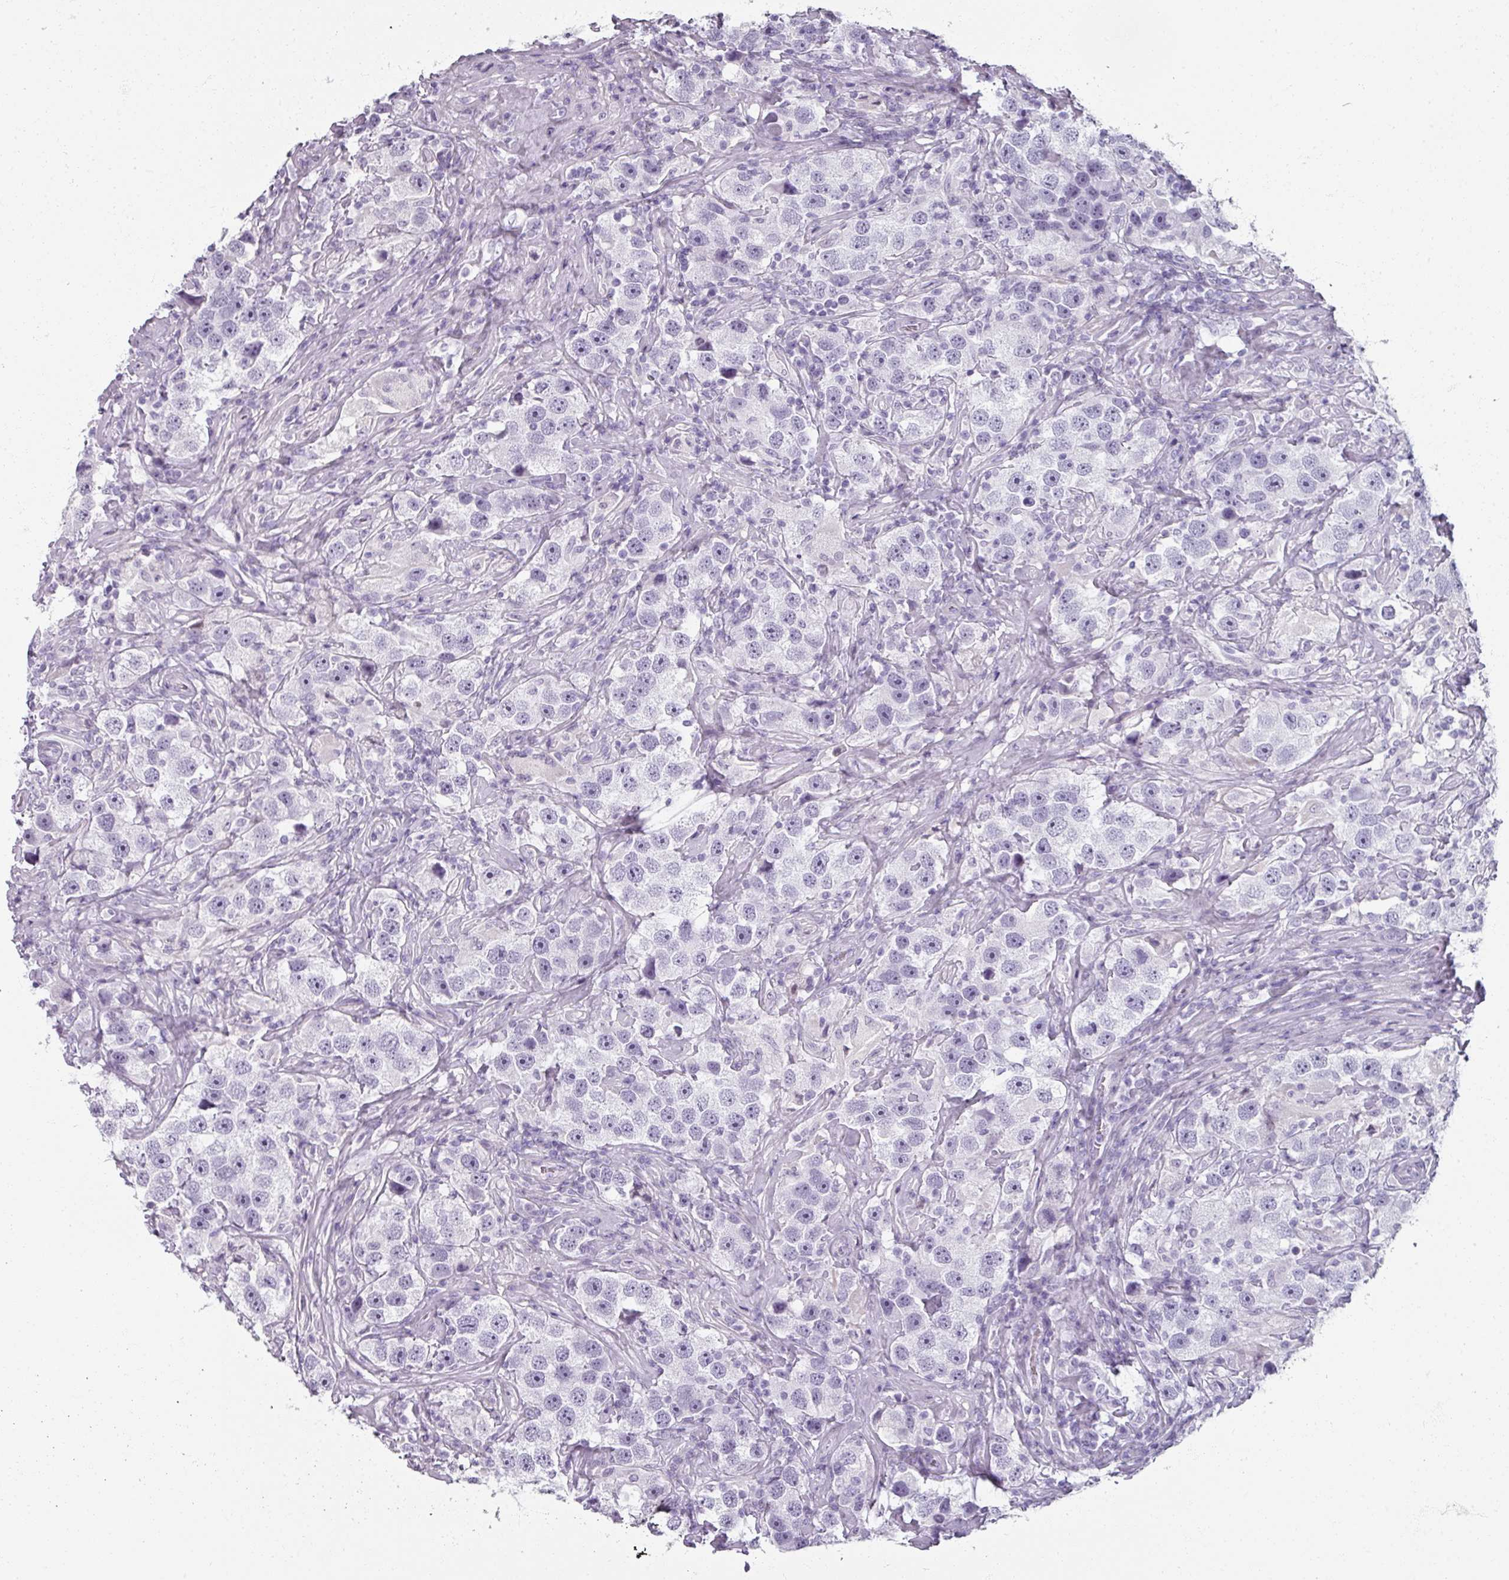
{"staining": {"intensity": "negative", "quantity": "none", "location": "none"}, "tissue": "testis cancer", "cell_type": "Tumor cells", "image_type": "cancer", "snomed": [{"axis": "morphology", "description": "Seminoma, NOS"}, {"axis": "topography", "description": "Testis"}], "caption": "The IHC photomicrograph has no significant positivity in tumor cells of testis cancer tissue.", "gene": "REG3G", "patient": {"sex": "male", "age": 49}}